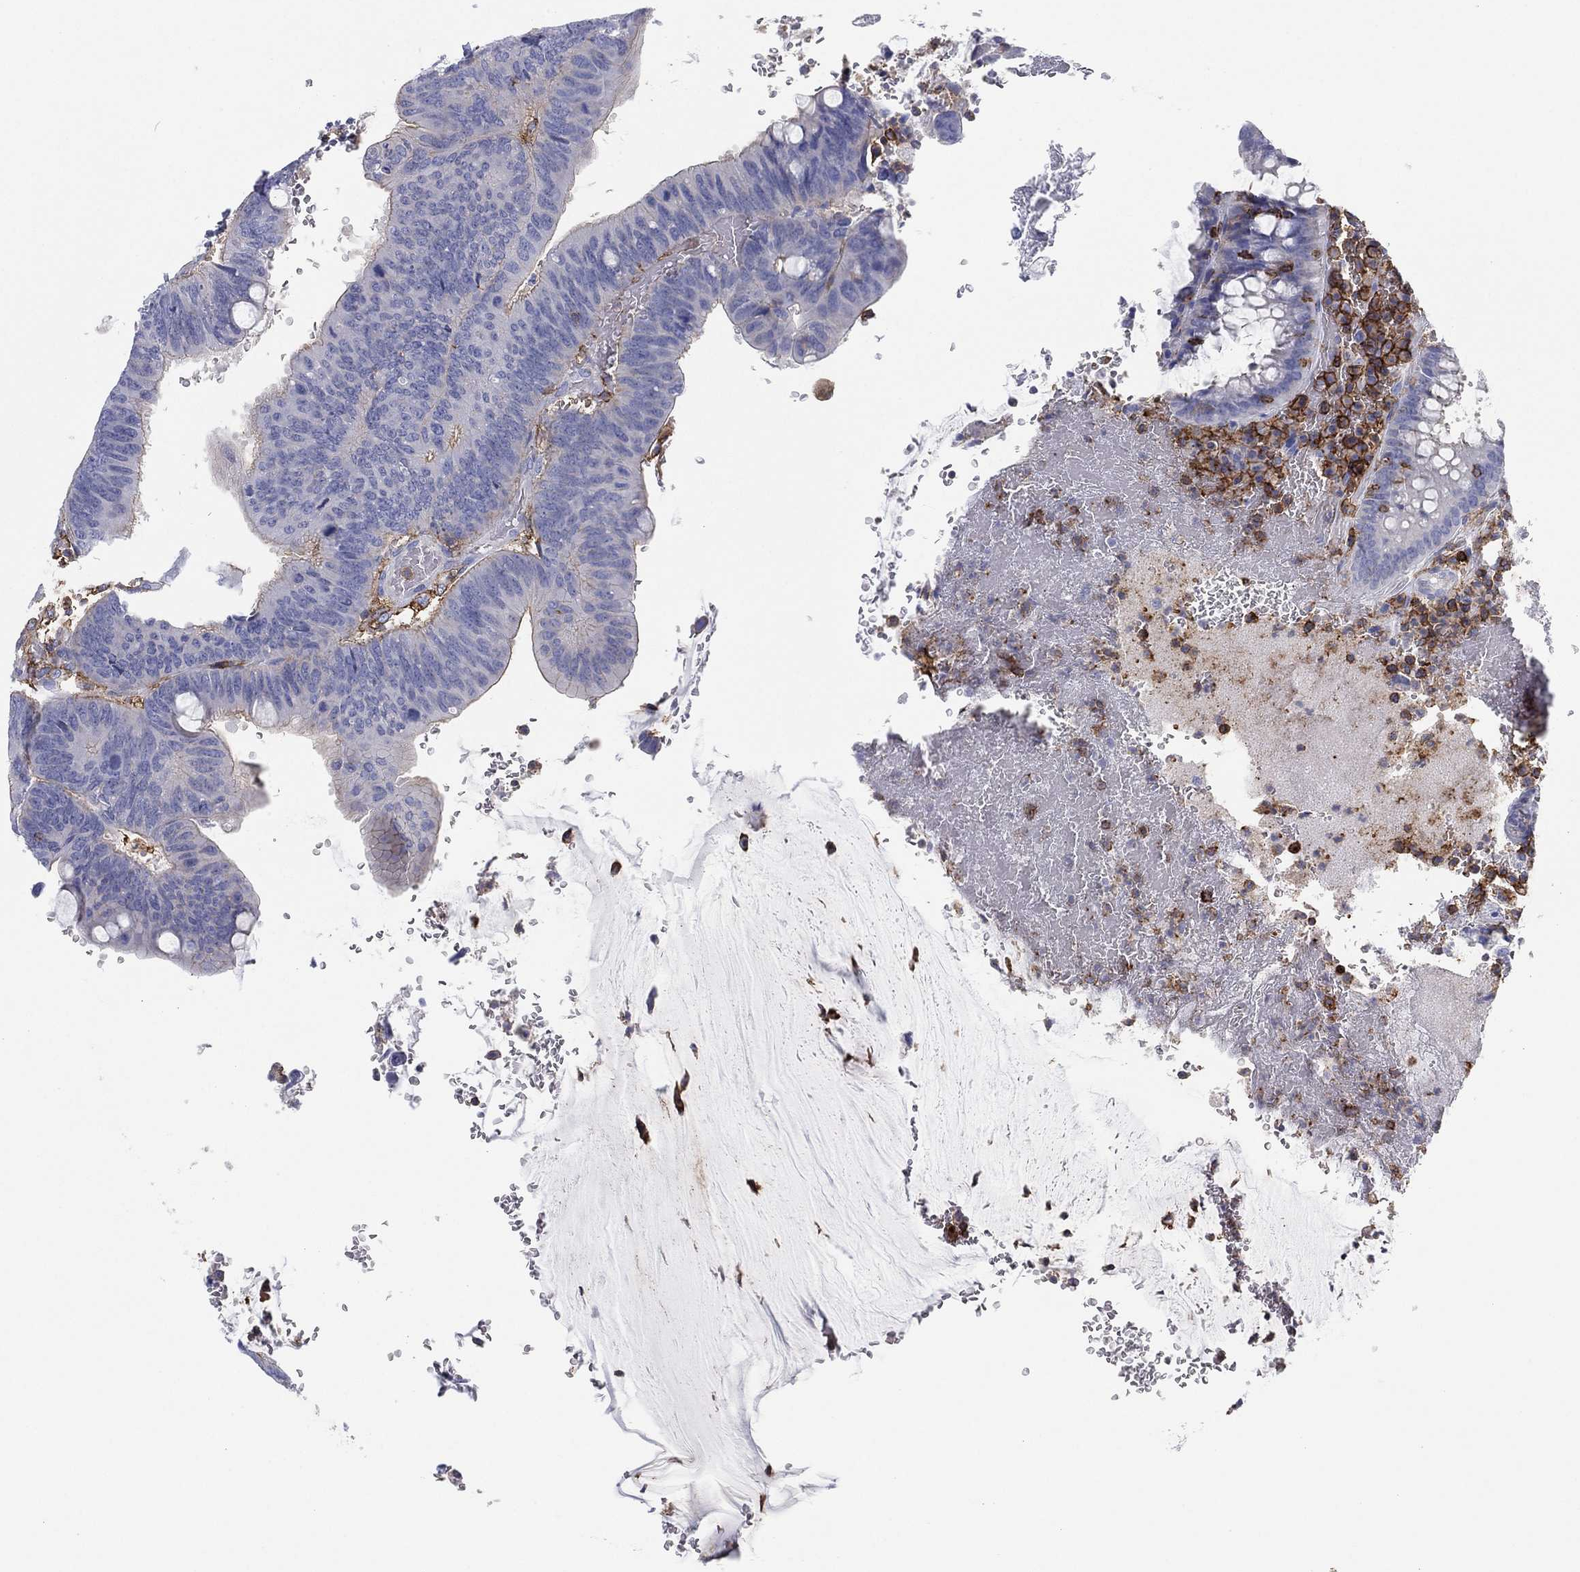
{"staining": {"intensity": "negative", "quantity": "none", "location": "none"}, "tissue": "colorectal cancer", "cell_type": "Tumor cells", "image_type": "cancer", "snomed": [{"axis": "morphology", "description": "Normal tissue, NOS"}, {"axis": "morphology", "description": "Adenocarcinoma, NOS"}, {"axis": "topography", "description": "Rectum"}], "caption": "Tumor cells are negative for brown protein staining in adenocarcinoma (colorectal). (Immunohistochemistry (ihc), brightfield microscopy, high magnification).", "gene": "SELPLG", "patient": {"sex": "male", "age": 92}}